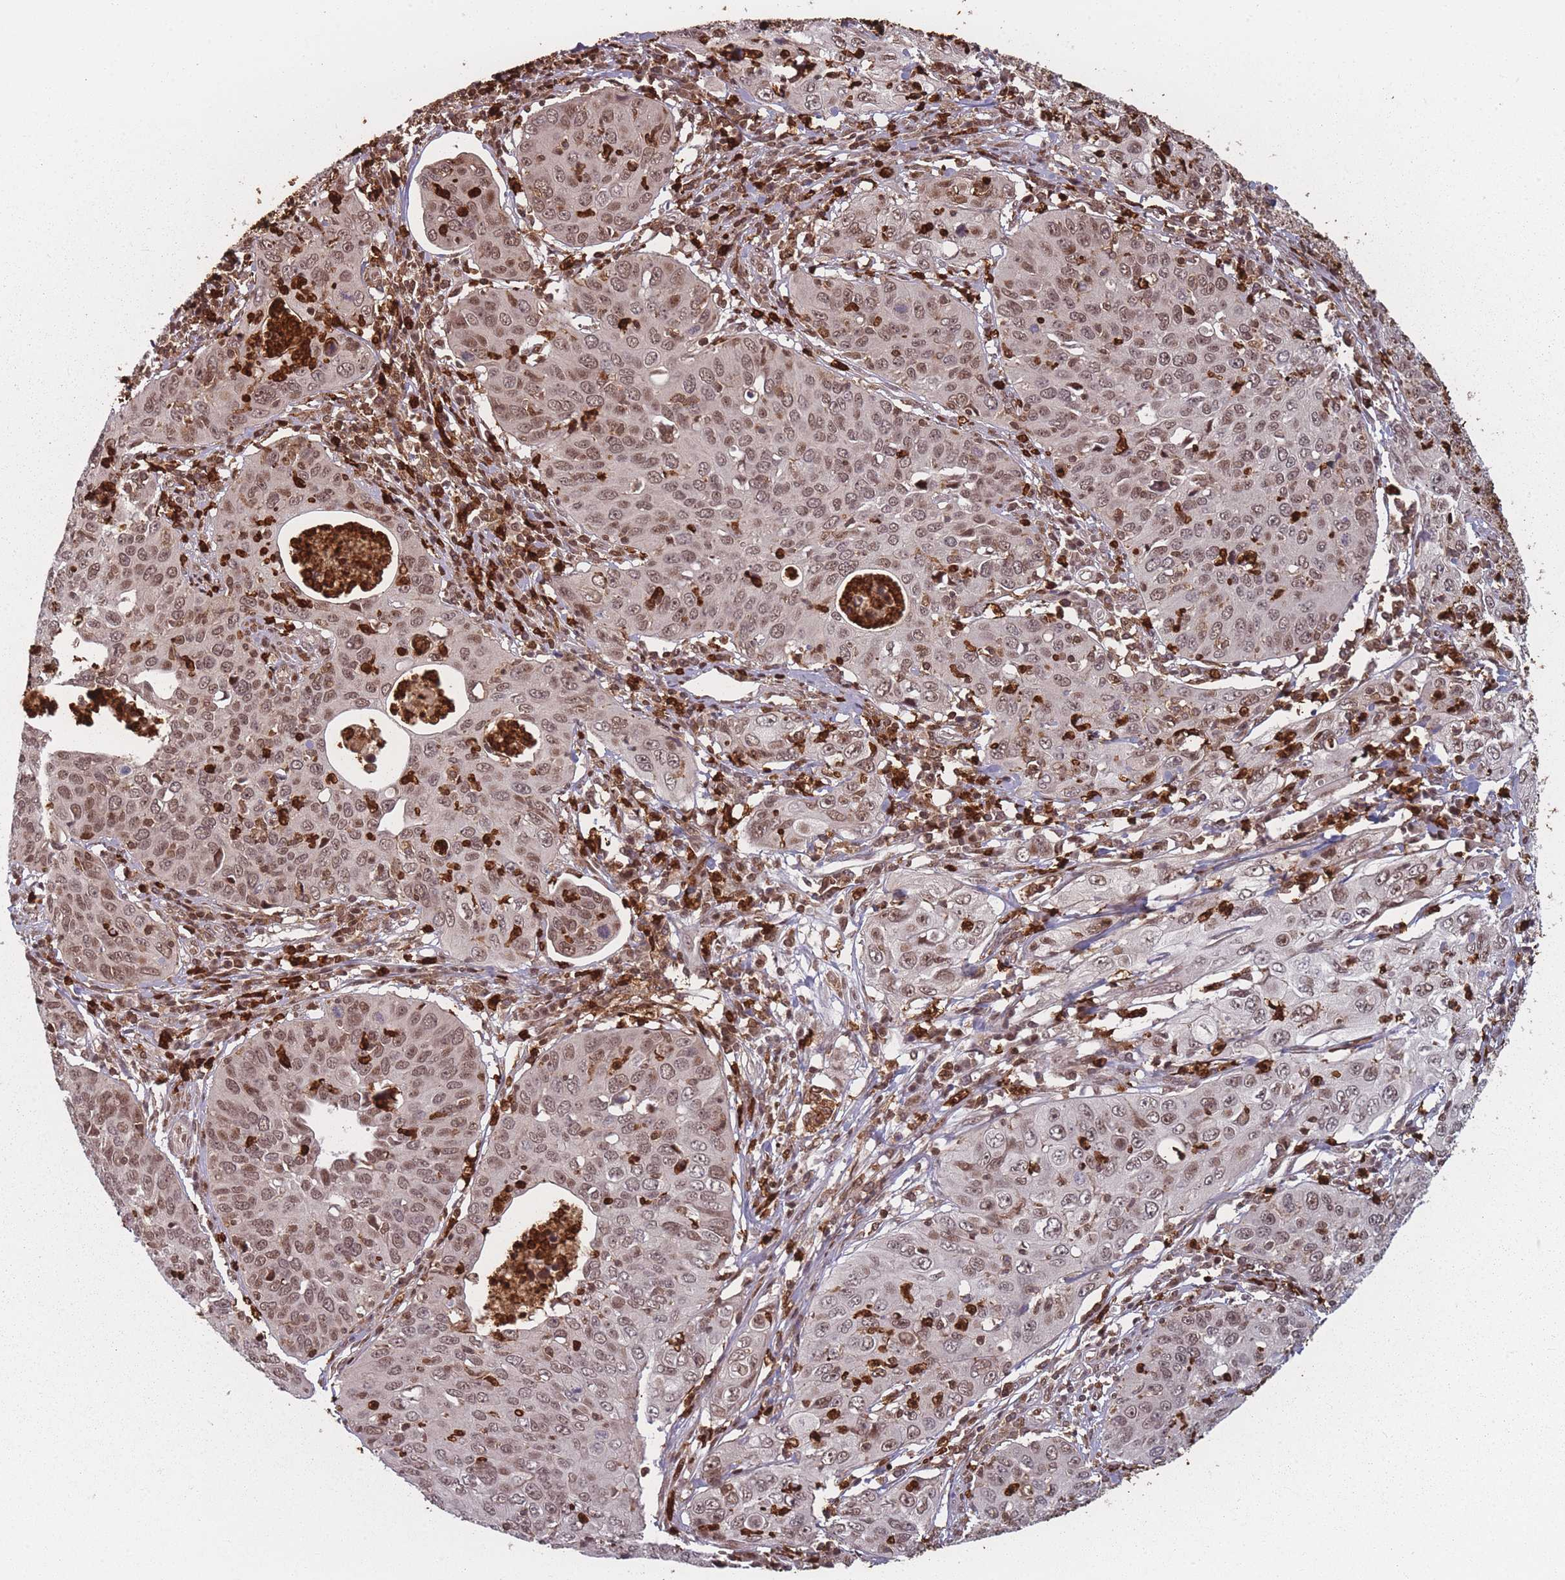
{"staining": {"intensity": "moderate", "quantity": ">75%", "location": "nuclear"}, "tissue": "cervical cancer", "cell_type": "Tumor cells", "image_type": "cancer", "snomed": [{"axis": "morphology", "description": "Squamous cell carcinoma, NOS"}, {"axis": "topography", "description": "Cervix"}], "caption": "The immunohistochemical stain shows moderate nuclear expression in tumor cells of cervical cancer (squamous cell carcinoma) tissue.", "gene": "WDR55", "patient": {"sex": "female", "age": 36}}